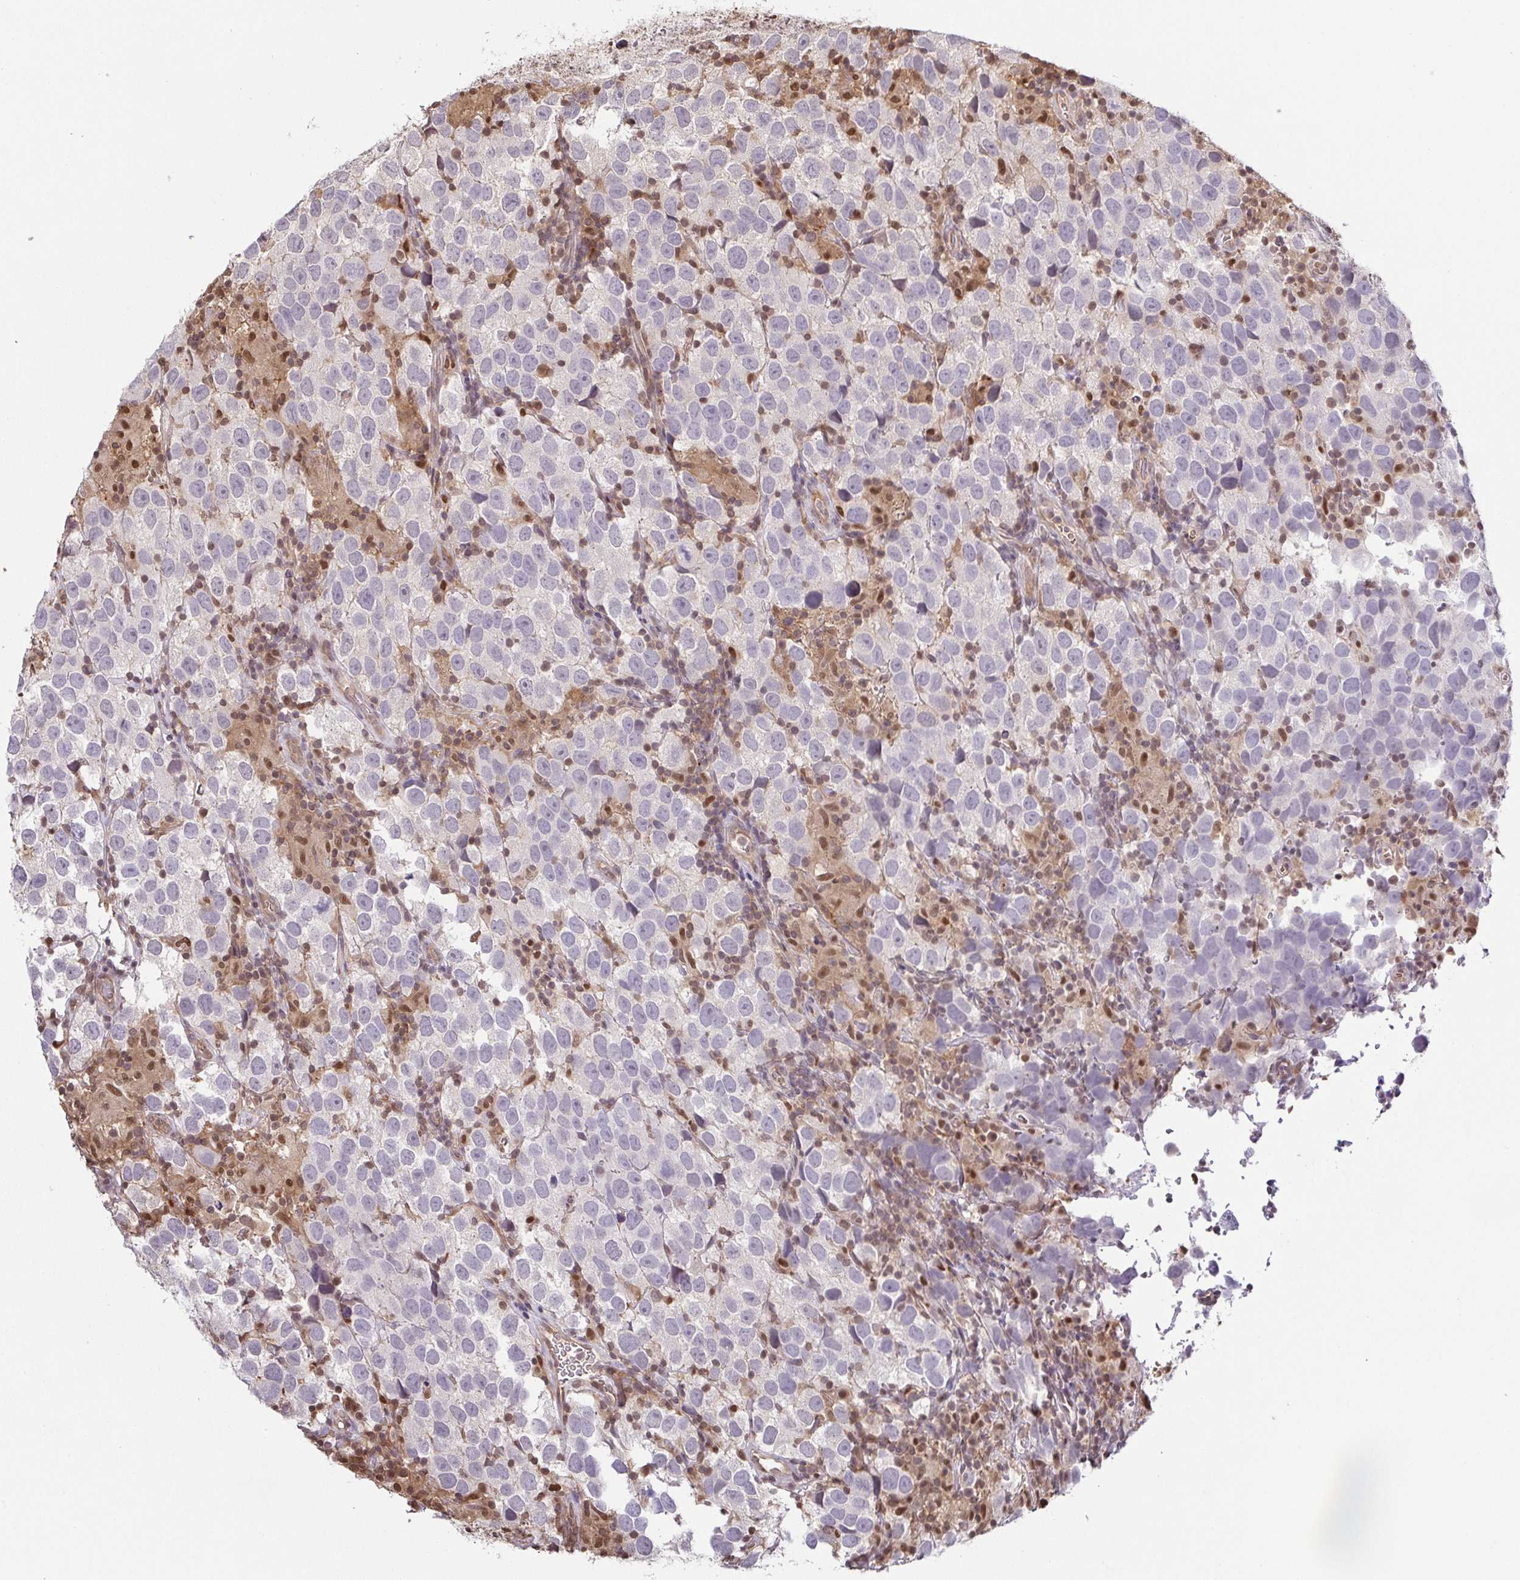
{"staining": {"intensity": "negative", "quantity": "none", "location": "none"}, "tissue": "testis cancer", "cell_type": "Tumor cells", "image_type": "cancer", "snomed": [{"axis": "morphology", "description": "Seminoma, NOS"}, {"axis": "topography", "description": "Testis"}], "caption": "Testis seminoma was stained to show a protein in brown. There is no significant expression in tumor cells. (DAB (3,3'-diaminobenzidine) immunohistochemistry (IHC) visualized using brightfield microscopy, high magnification).", "gene": "PSMB9", "patient": {"sex": "male", "age": 26}}